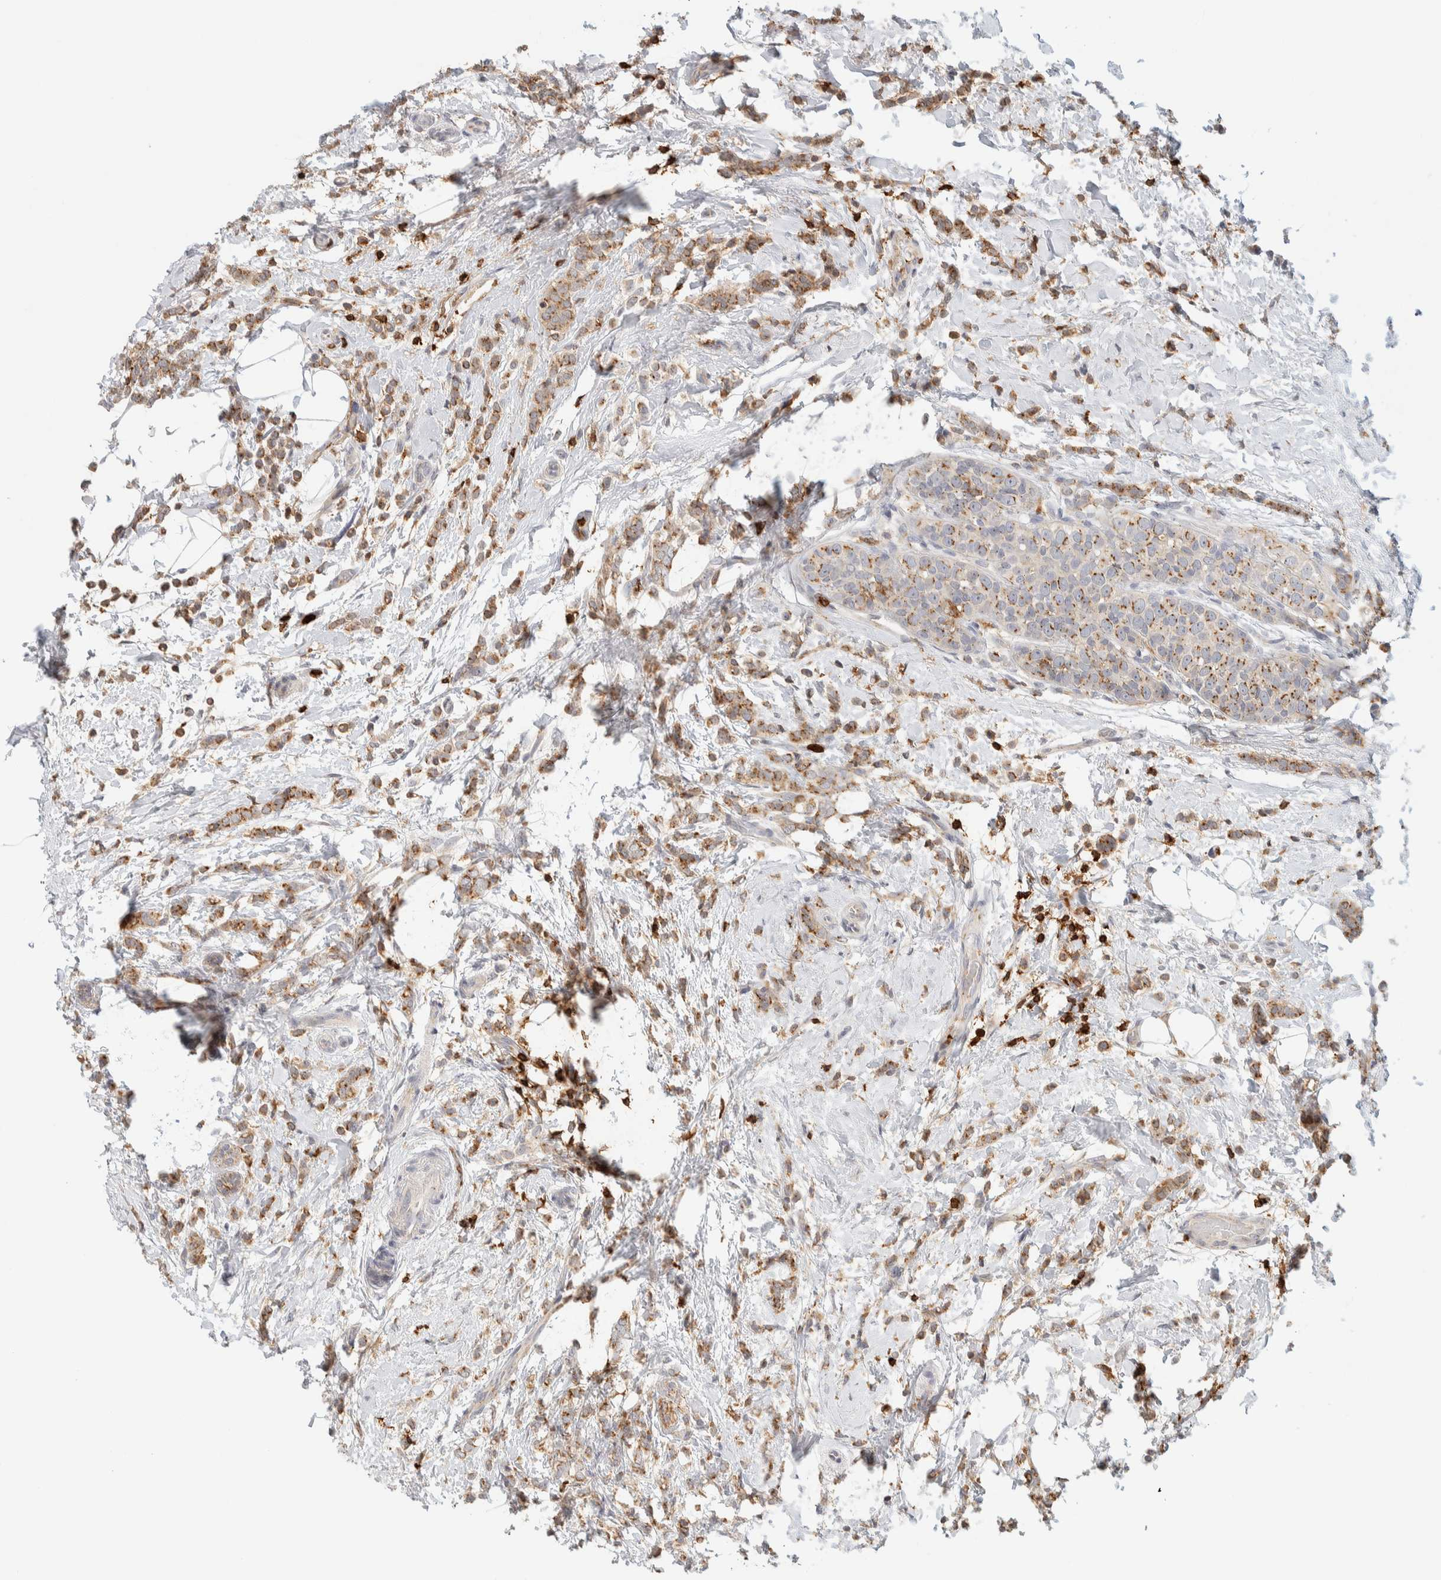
{"staining": {"intensity": "moderate", "quantity": ">75%", "location": "cytoplasmic/membranous"}, "tissue": "breast cancer", "cell_type": "Tumor cells", "image_type": "cancer", "snomed": [{"axis": "morphology", "description": "Lobular carcinoma"}, {"axis": "topography", "description": "Breast"}], "caption": "High-power microscopy captured an IHC image of lobular carcinoma (breast), revealing moderate cytoplasmic/membranous staining in about >75% of tumor cells. (DAB IHC, brown staining for protein, blue staining for nuclei).", "gene": "RUNDC1", "patient": {"sex": "female", "age": 50}}